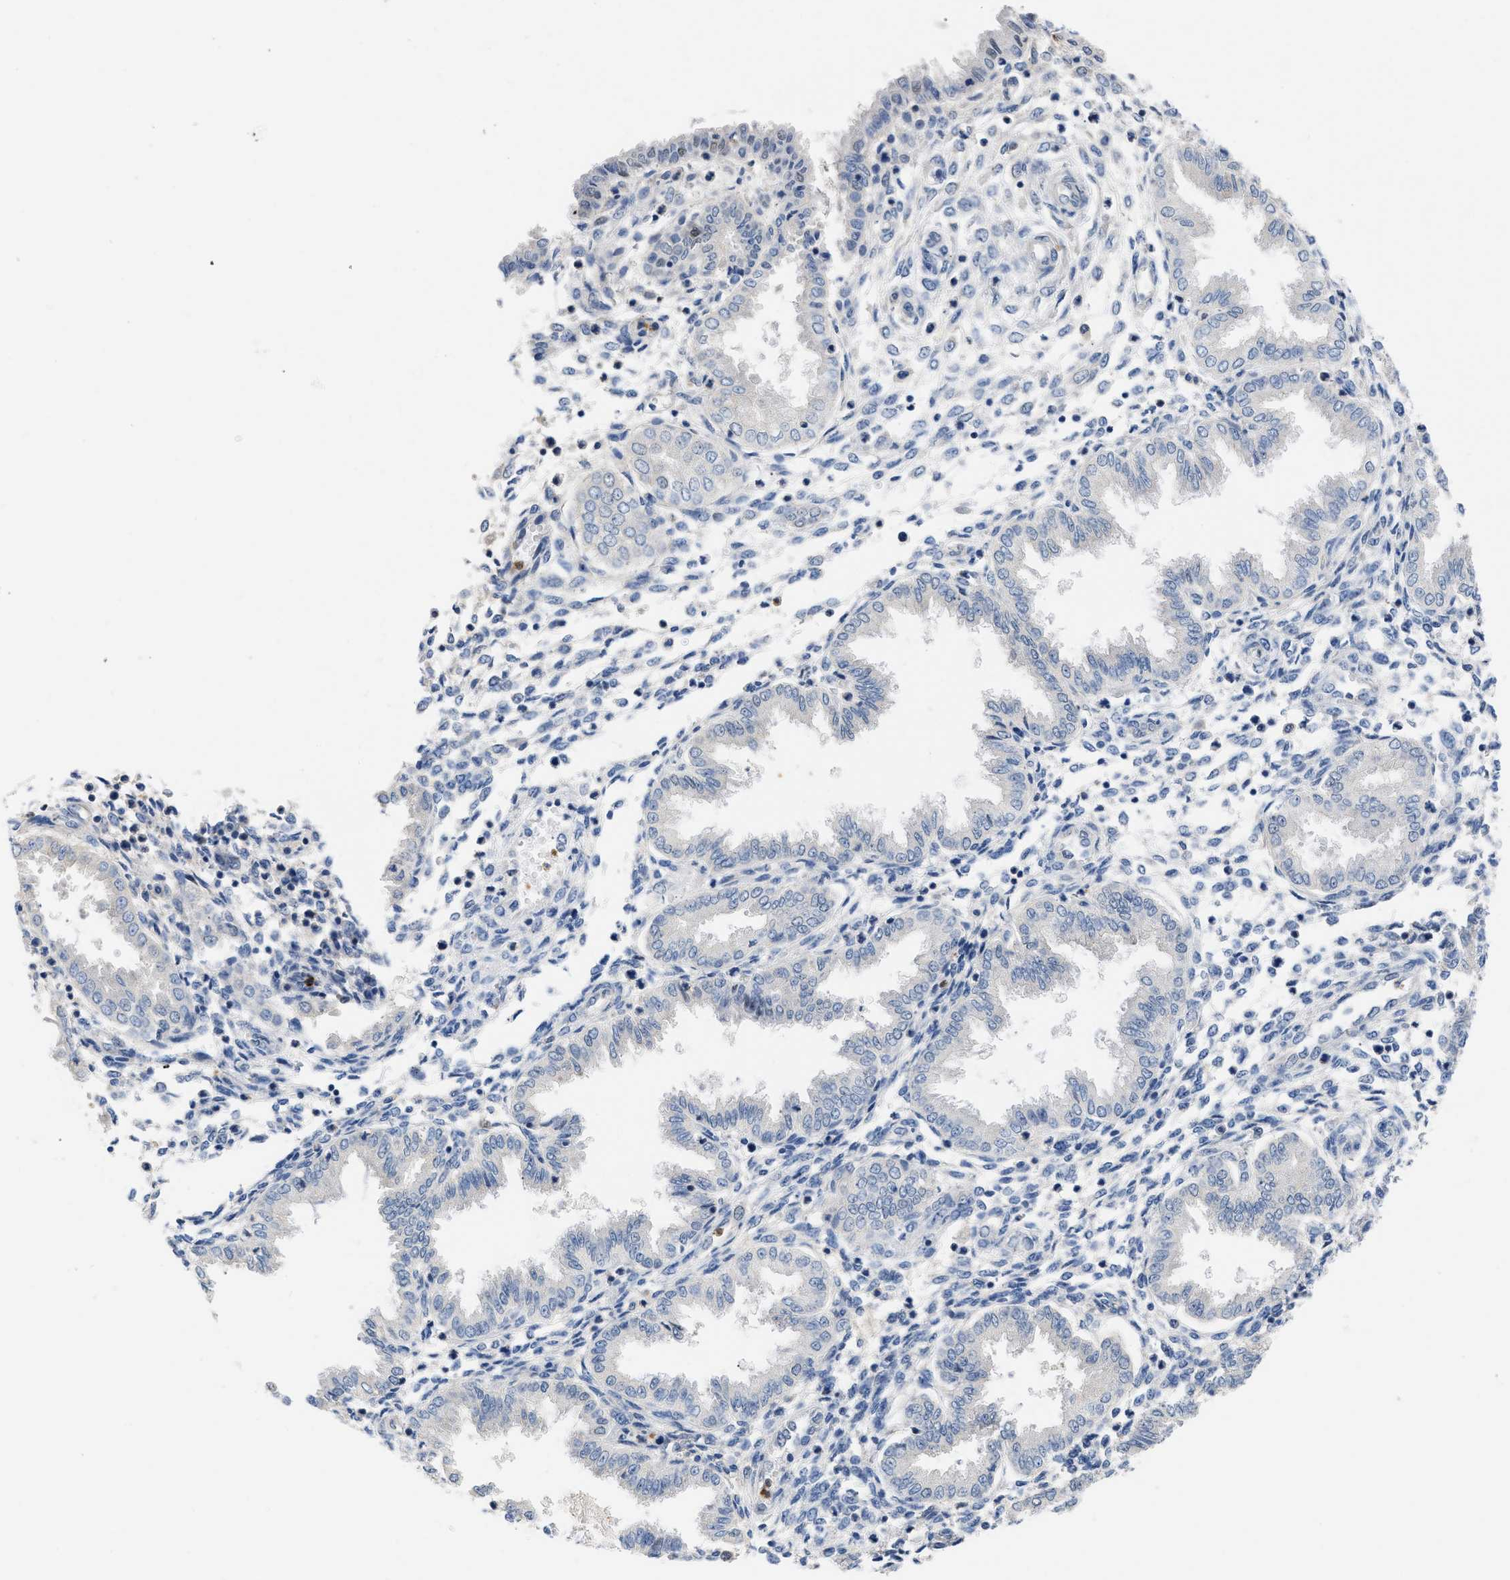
{"staining": {"intensity": "negative", "quantity": "none", "location": "none"}, "tissue": "endometrium", "cell_type": "Cells in endometrial stroma", "image_type": "normal", "snomed": [{"axis": "morphology", "description": "Normal tissue, NOS"}, {"axis": "topography", "description": "Endometrium"}], "caption": "High magnification brightfield microscopy of benign endometrium stained with DAB (brown) and counterstained with hematoxylin (blue): cells in endometrial stroma show no significant staining. (Stains: DAB immunohistochemistry with hematoxylin counter stain, Microscopy: brightfield microscopy at high magnification).", "gene": "BOLL", "patient": {"sex": "female", "age": 33}}